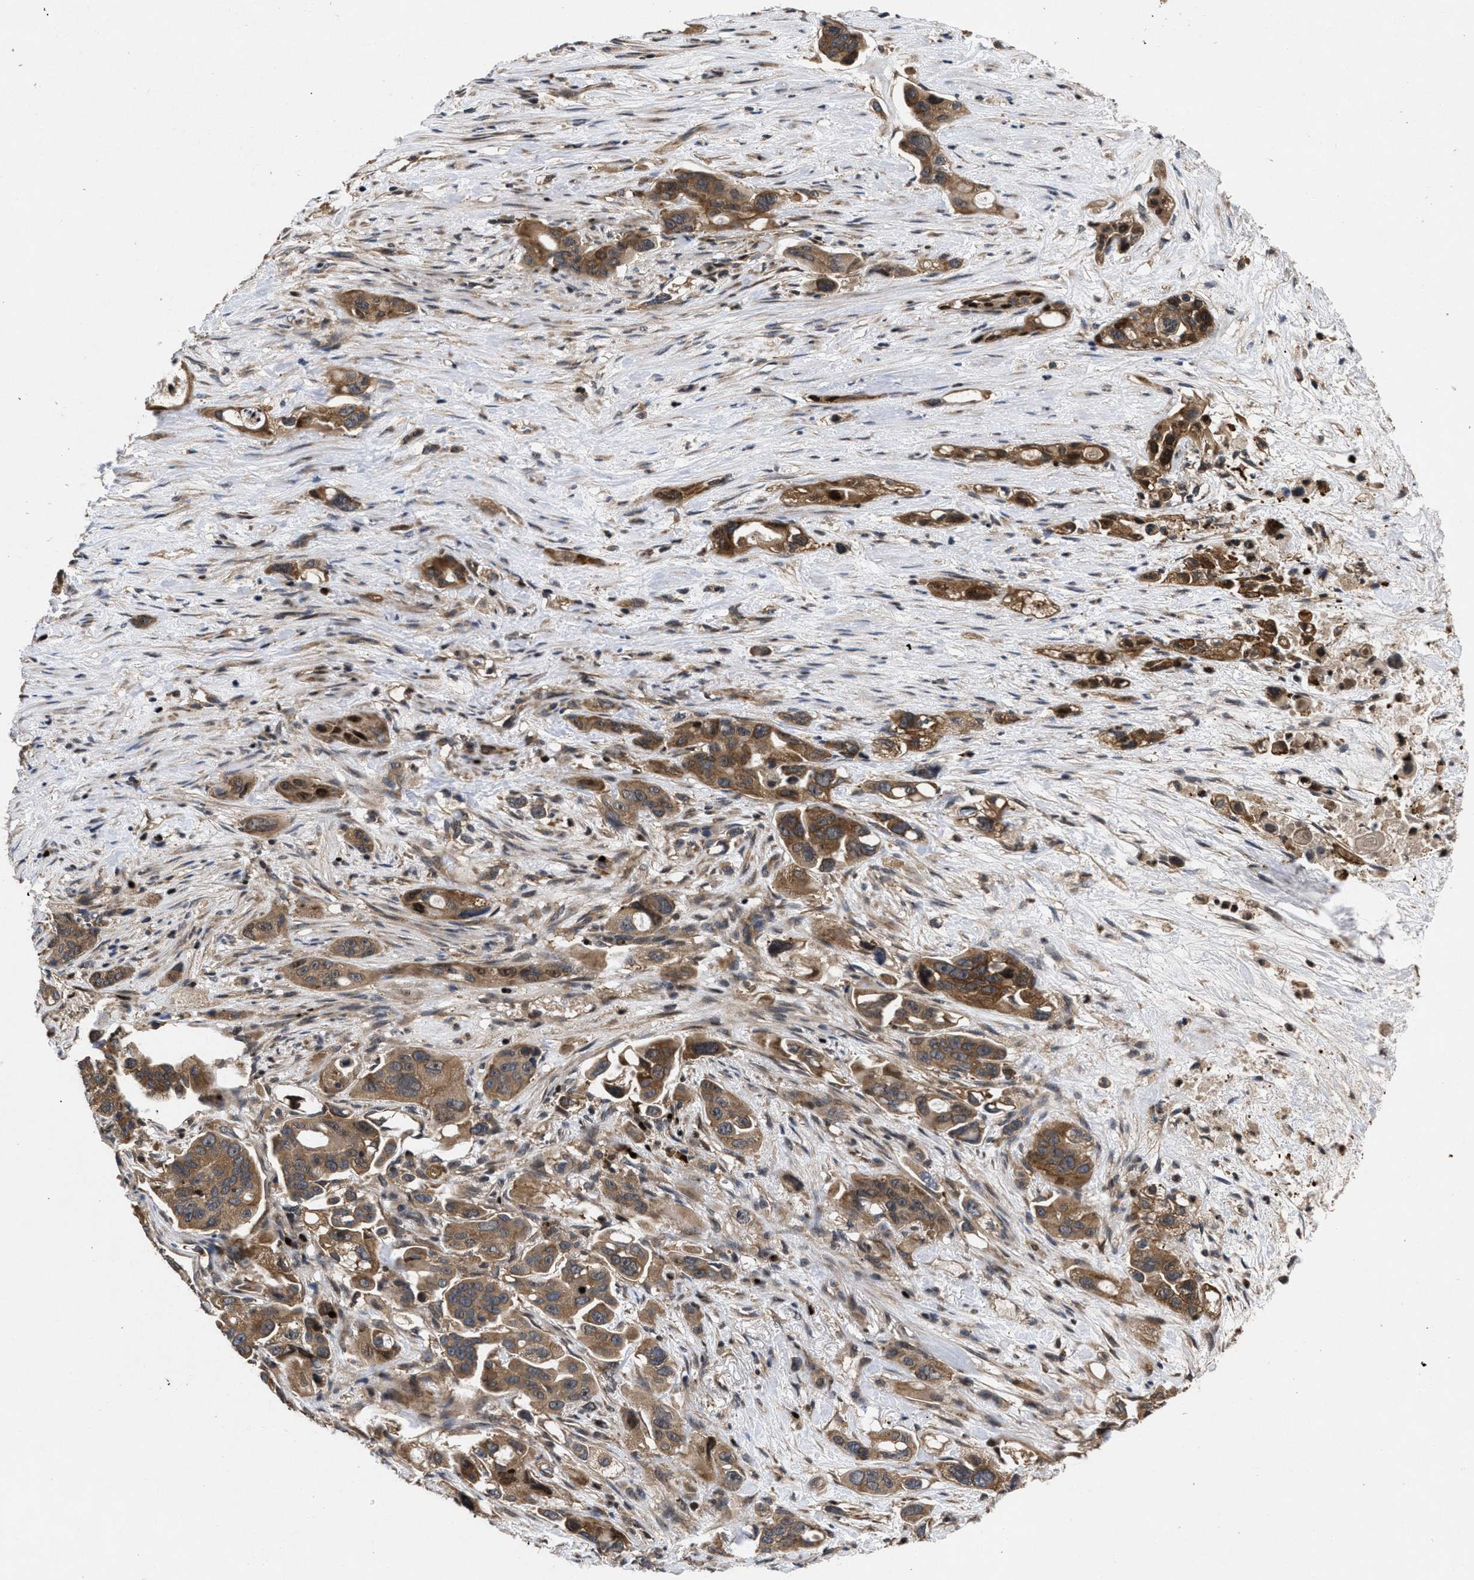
{"staining": {"intensity": "moderate", "quantity": ">75%", "location": "cytoplasmic/membranous"}, "tissue": "pancreatic cancer", "cell_type": "Tumor cells", "image_type": "cancer", "snomed": [{"axis": "morphology", "description": "Adenocarcinoma, NOS"}, {"axis": "topography", "description": "Pancreas"}], "caption": "Moderate cytoplasmic/membranous positivity for a protein is present in about >75% of tumor cells of pancreatic adenocarcinoma using IHC.", "gene": "FAM200A", "patient": {"sex": "male", "age": 53}}